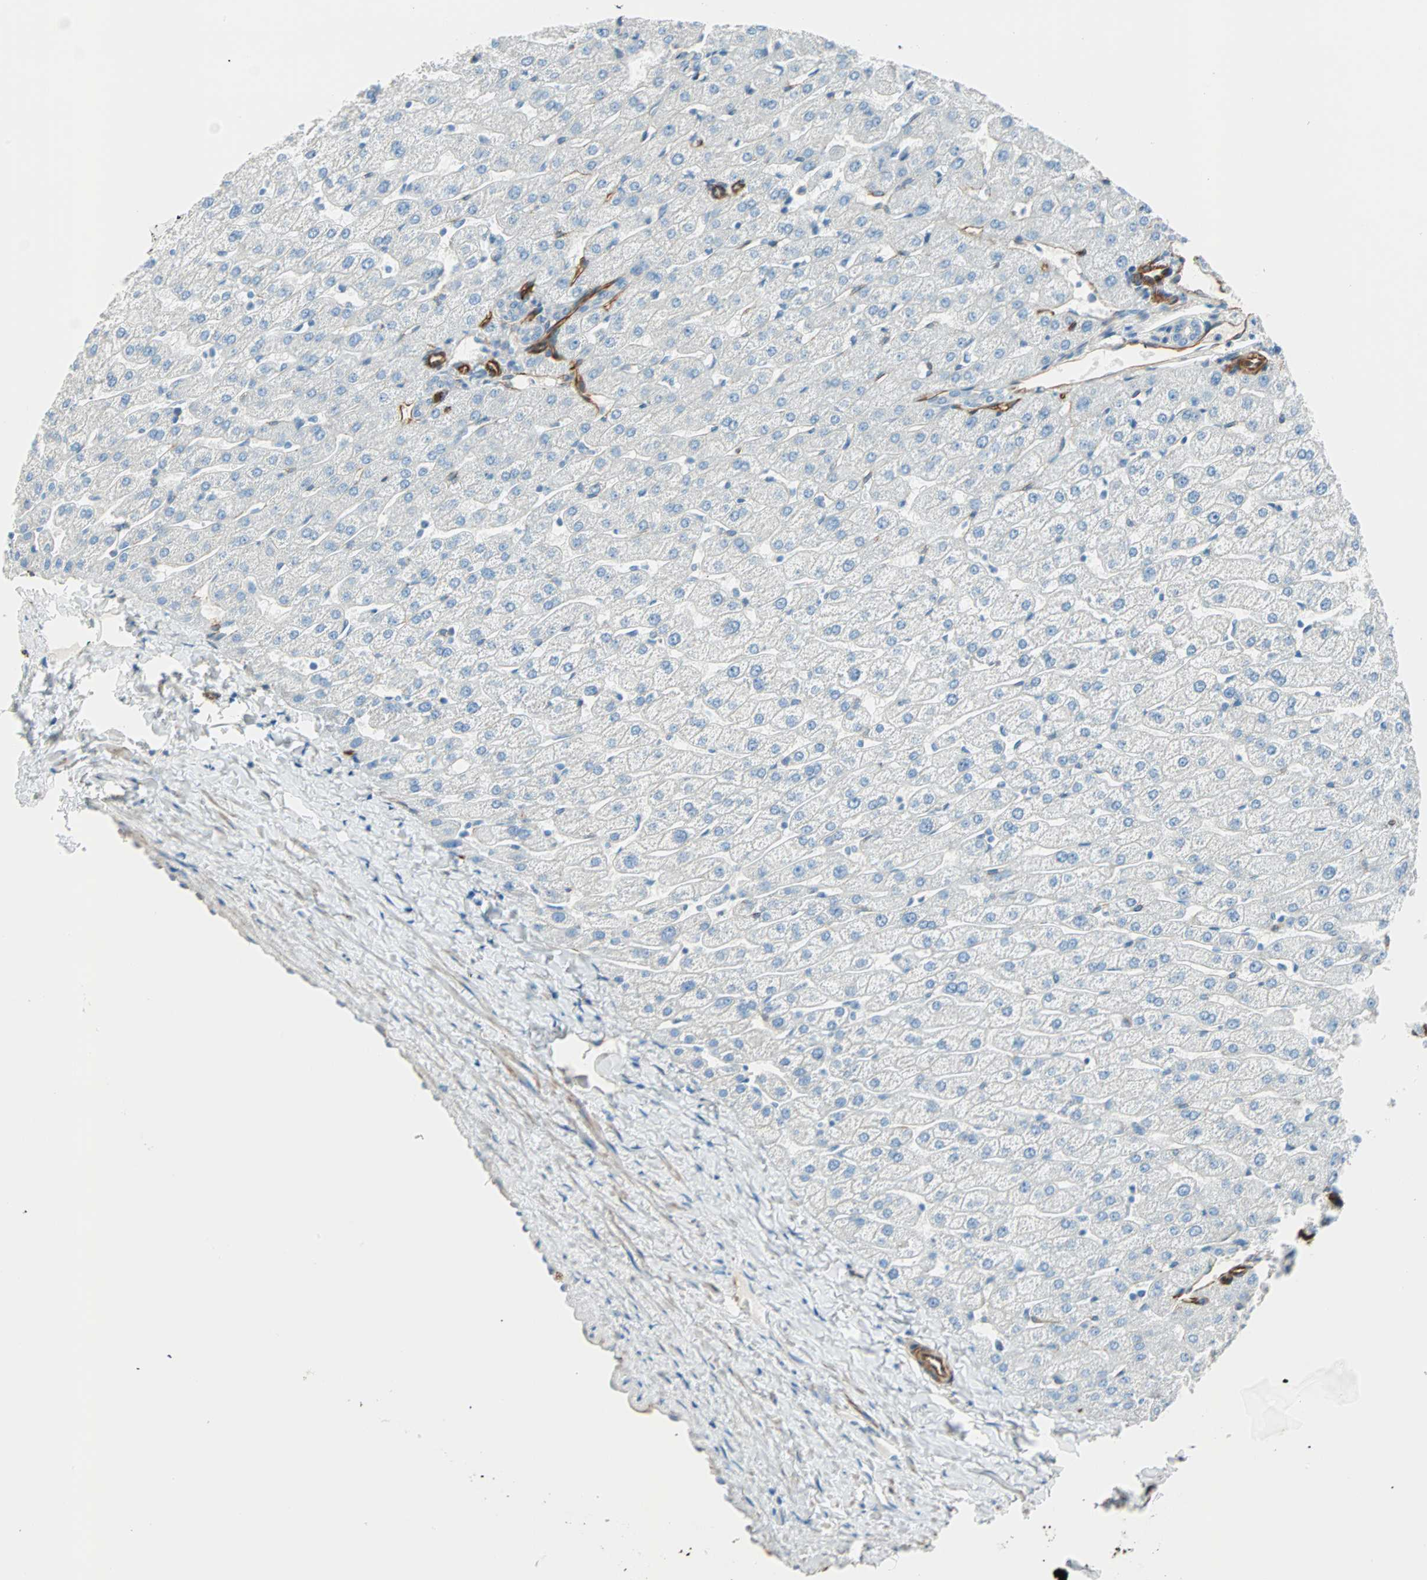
{"staining": {"intensity": "negative", "quantity": "none", "location": "none"}, "tissue": "liver", "cell_type": "Cholangiocytes", "image_type": "normal", "snomed": [{"axis": "morphology", "description": "Normal tissue, NOS"}, {"axis": "morphology", "description": "Fibrosis, NOS"}, {"axis": "topography", "description": "Liver"}], "caption": "IHC histopathology image of benign liver: liver stained with DAB (3,3'-diaminobenzidine) demonstrates no significant protein staining in cholangiocytes.", "gene": "NES", "patient": {"sex": "female", "age": 29}}